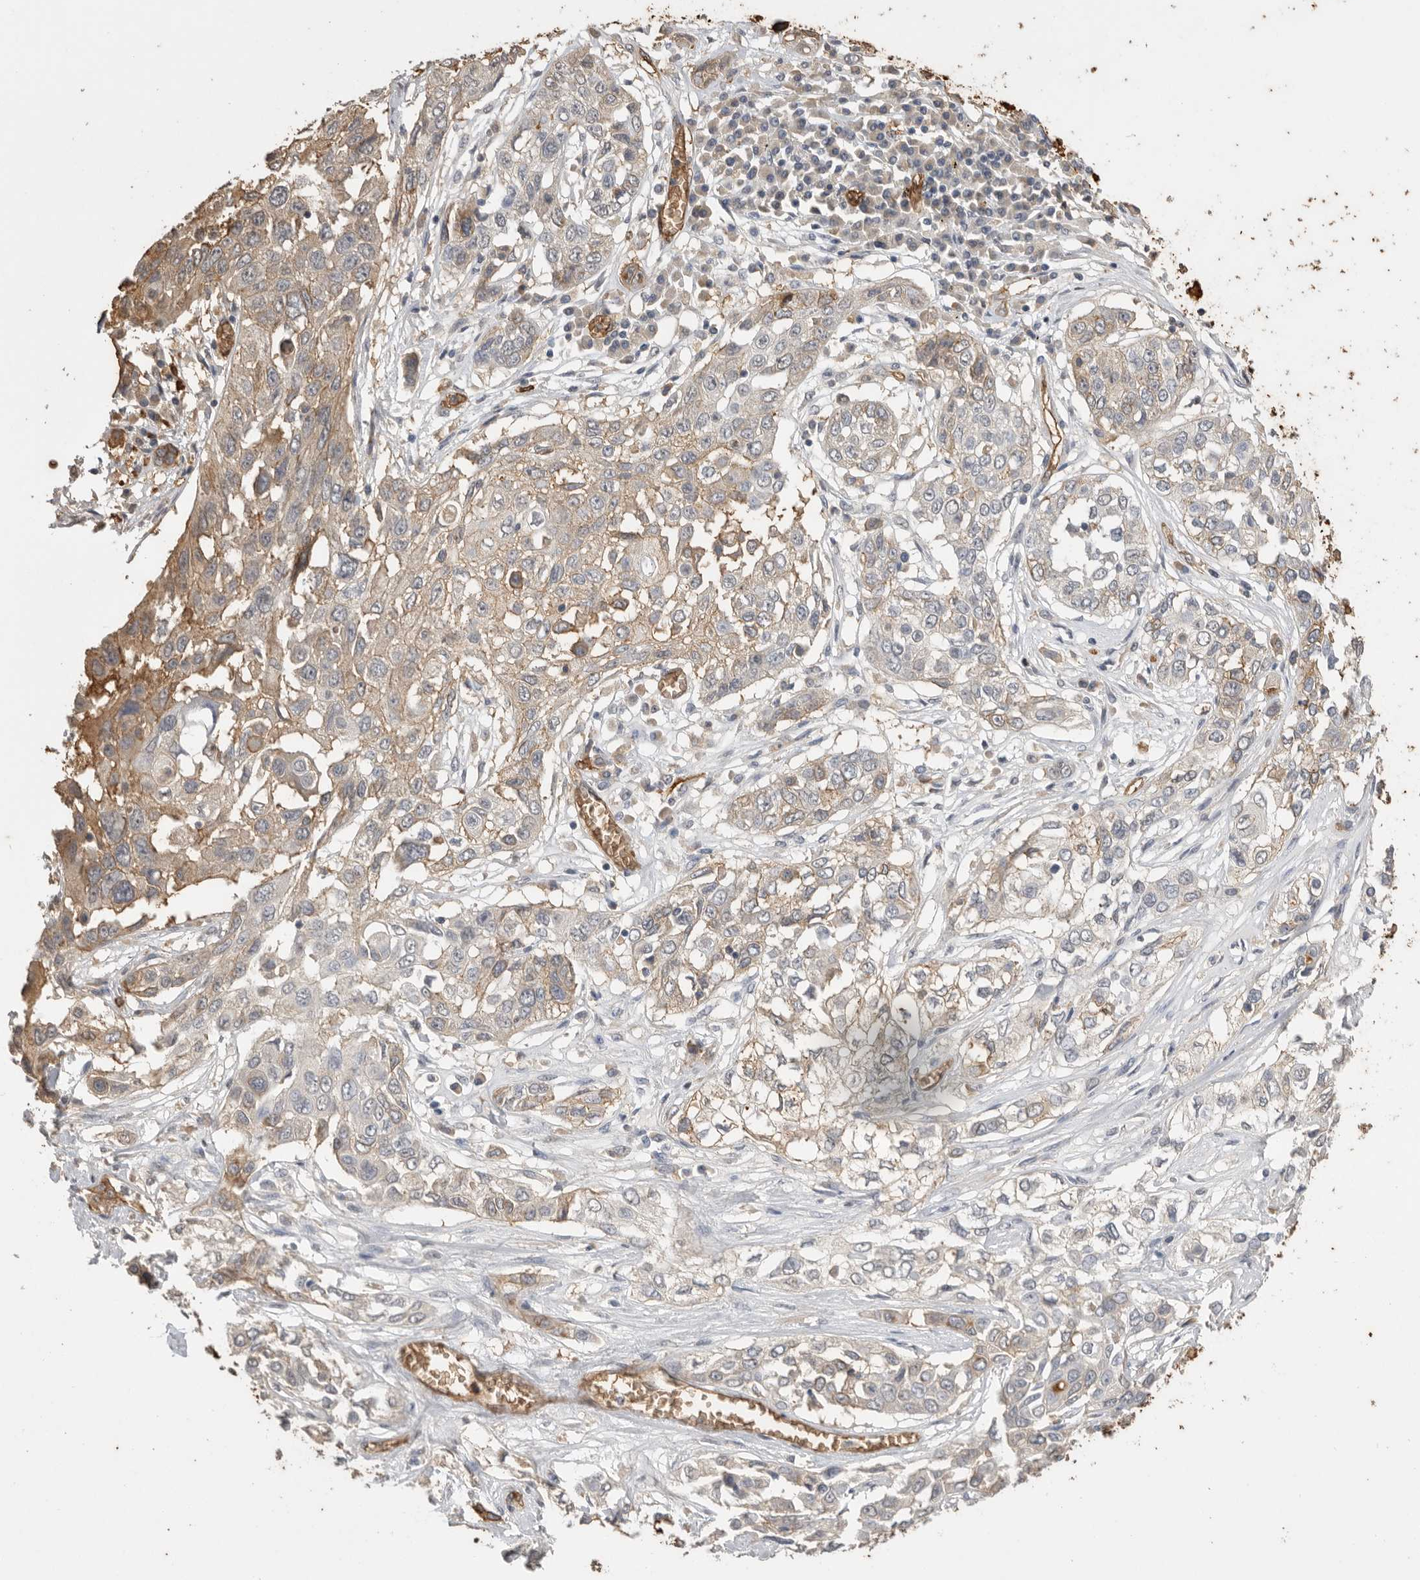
{"staining": {"intensity": "weak", "quantity": "25%-75%", "location": "cytoplasmic/membranous"}, "tissue": "lung cancer", "cell_type": "Tumor cells", "image_type": "cancer", "snomed": [{"axis": "morphology", "description": "Squamous cell carcinoma, NOS"}, {"axis": "topography", "description": "Lung"}], "caption": "Immunohistochemical staining of squamous cell carcinoma (lung) exhibits weak cytoplasmic/membranous protein positivity in about 25%-75% of tumor cells. Nuclei are stained in blue.", "gene": "IL27", "patient": {"sex": "male", "age": 71}}